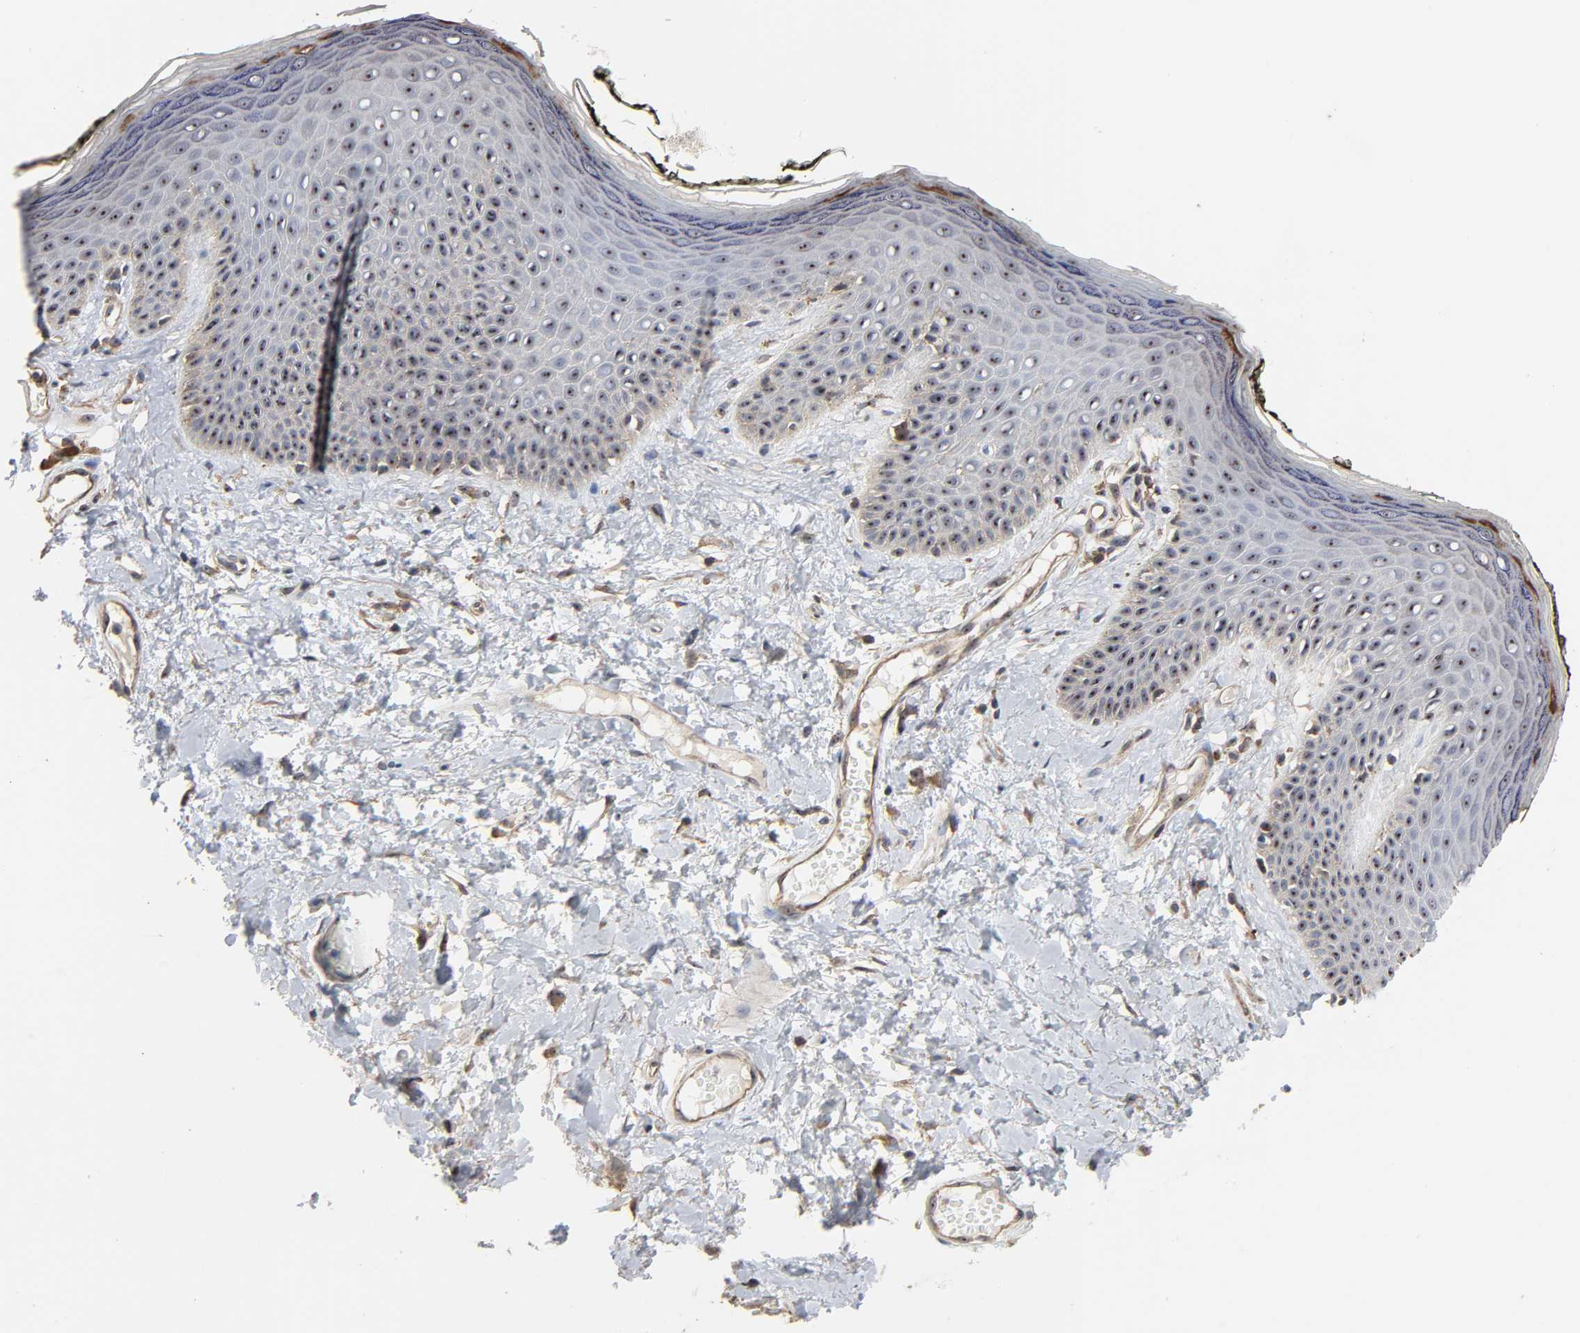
{"staining": {"intensity": "moderate", "quantity": "25%-75%", "location": "cytoplasmic/membranous,nuclear"}, "tissue": "skin", "cell_type": "Epidermal cells", "image_type": "normal", "snomed": [{"axis": "morphology", "description": "Normal tissue, NOS"}, {"axis": "morphology", "description": "Inflammation, NOS"}, {"axis": "topography", "description": "Vulva"}], "caption": "This histopathology image shows normal skin stained with immunohistochemistry (IHC) to label a protein in brown. The cytoplasmic/membranous,nuclear of epidermal cells show moderate positivity for the protein. Nuclei are counter-stained blue.", "gene": "DDX10", "patient": {"sex": "female", "age": 84}}